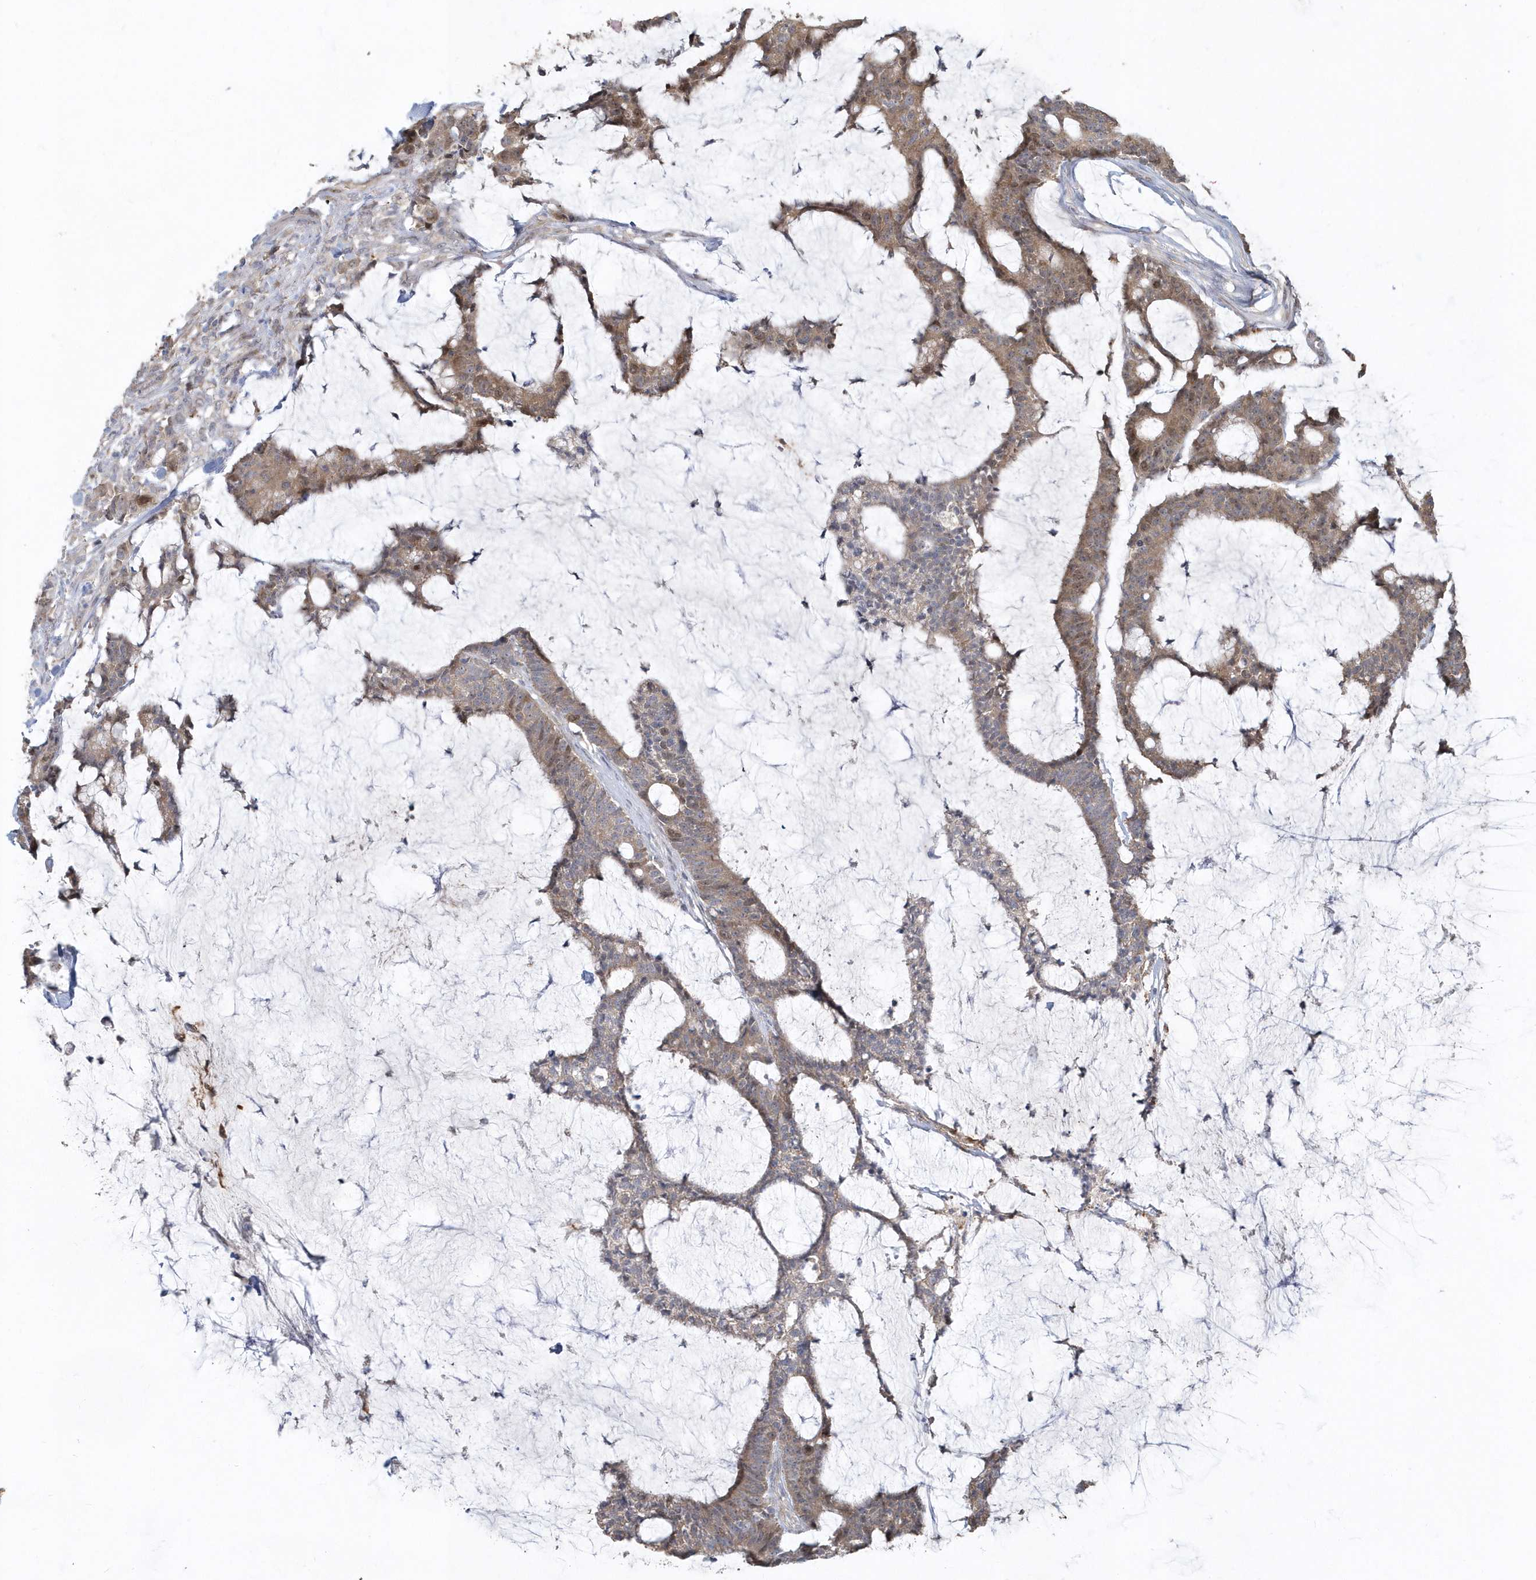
{"staining": {"intensity": "moderate", "quantity": ">75%", "location": "cytoplasmic/membranous,nuclear"}, "tissue": "colorectal cancer", "cell_type": "Tumor cells", "image_type": "cancer", "snomed": [{"axis": "morphology", "description": "Adenocarcinoma, NOS"}, {"axis": "topography", "description": "Colon"}], "caption": "This micrograph reveals immunohistochemistry staining of human adenocarcinoma (colorectal), with medium moderate cytoplasmic/membranous and nuclear staining in approximately >75% of tumor cells.", "gene": "TRAIP", "patient": {"sex": "female", "age": 84}}